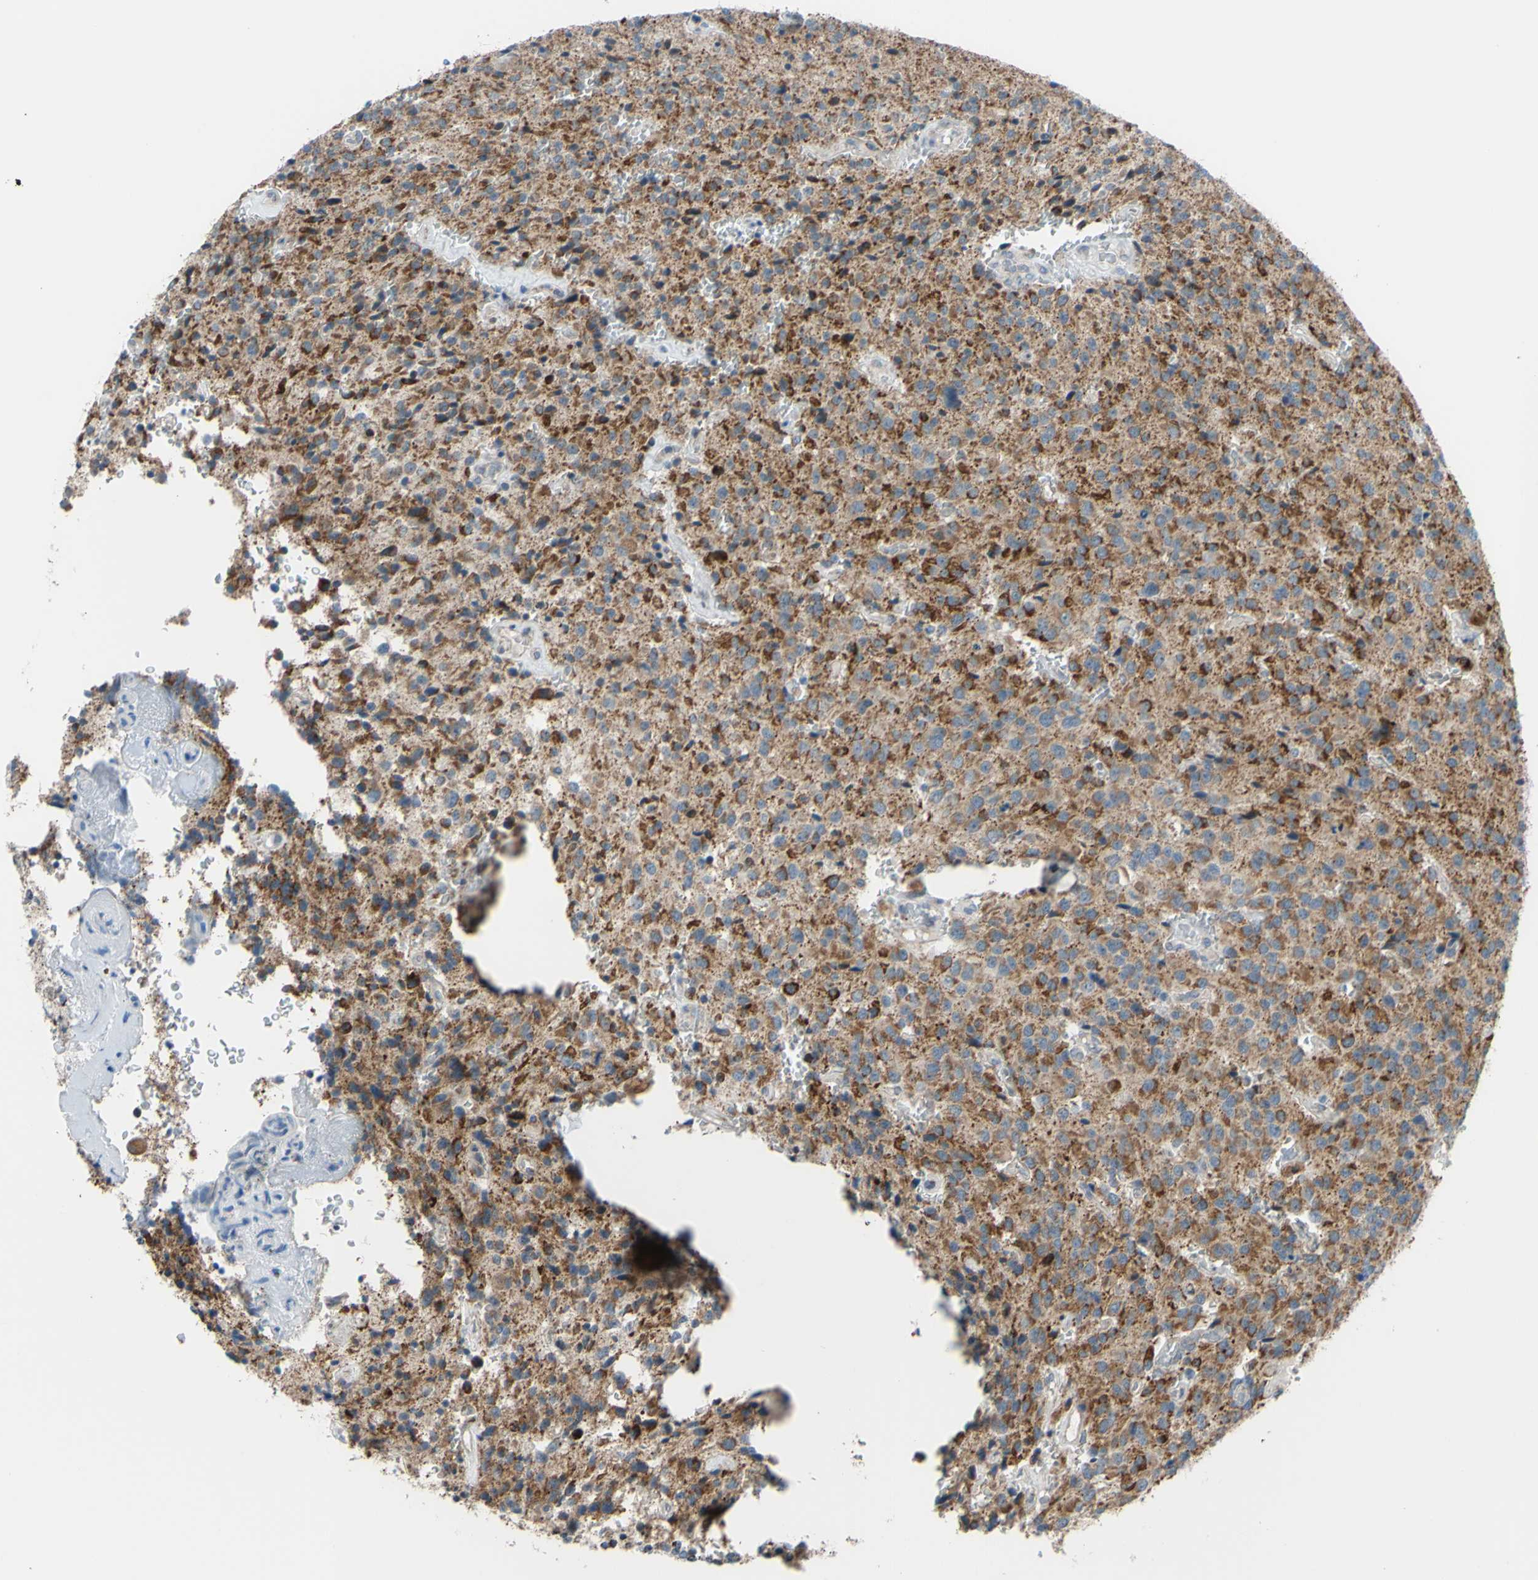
{"staining": {"intensity": "moderate", "quantity": "25%-75%", "location": "cytoplasmic/membranous"}, "tissue": "glioma", "cell_type": "Tumor cells", "image_type": "cancer", "snomed": [{"axis": "morphology", "description": "Glioma, malignant, Low grade"}, {"axis": "topography", "description": "Brain"}], "caption": "Low-grade glioma (malignant) stained with a brown dye shows moderate cytoplasmic/membranous positive expression in about 25%-75% of tumor cells.", "gene": "GLT8D1", "patient": {"sex": "male", "age": 58}}